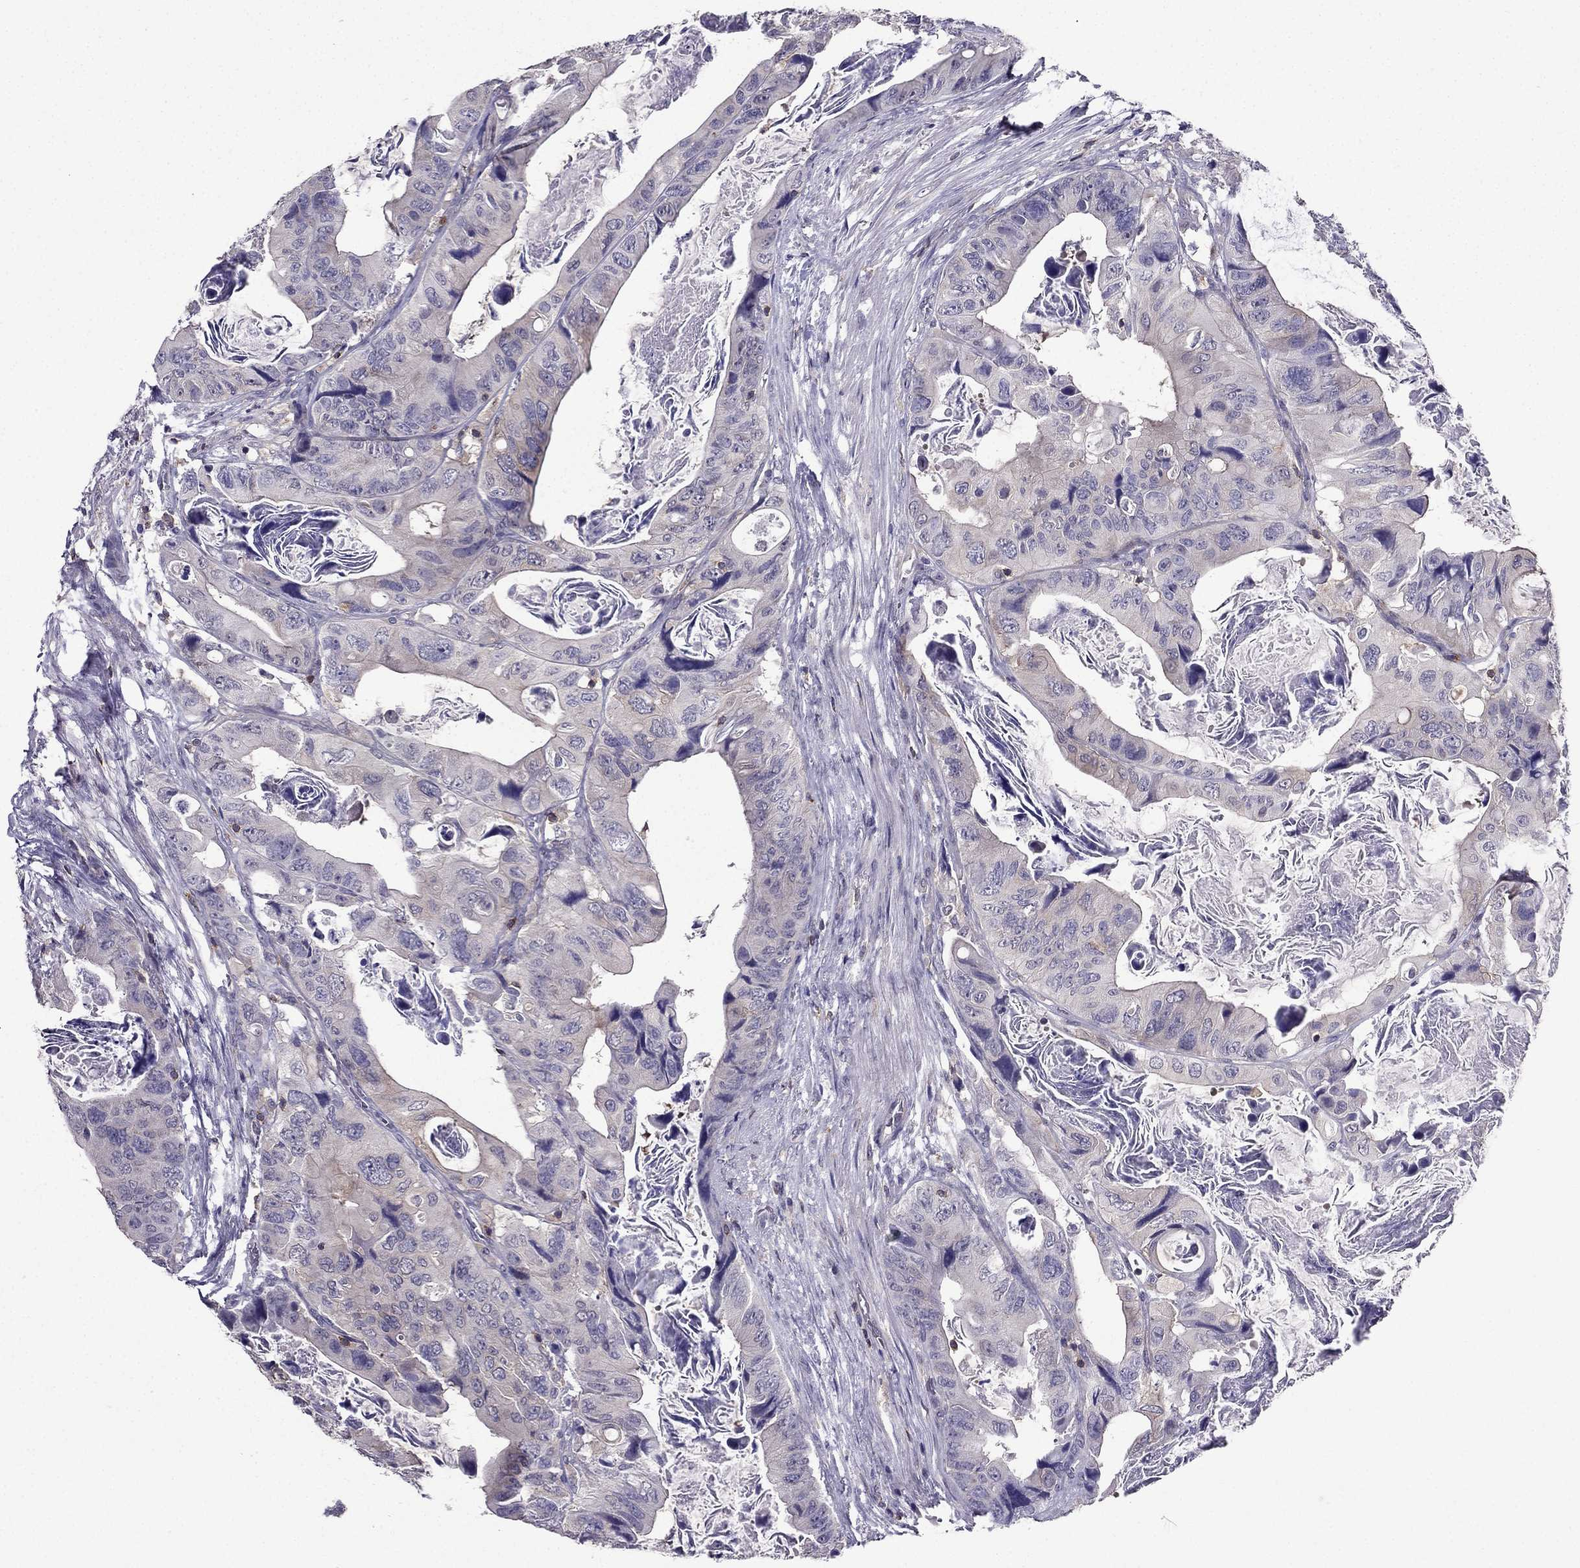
{"staining": {"intensity": "negative", "quantity": "none", "location": "none"}, "tissue": "colorectal cancer", "cell_type": "Tumor cells", "image_type": "cancer", "snomed": [{"axis": "morphology", "description": "Adenocarcinoma, NOS"}, {"axis": "topography", "description": "Rectum"}], "caption": "DAB (3,3'-diaminobenzidine) immunohistochemical staining of human colorectal adenocarcinoma reveals no significant expression in tumor cells. (DAB (3,3'-diaminobenzidine) immunohistochemistry (IHC), high magnification).", "gene": "AAK1", "patient": {"sex": "male", "age": 64}}